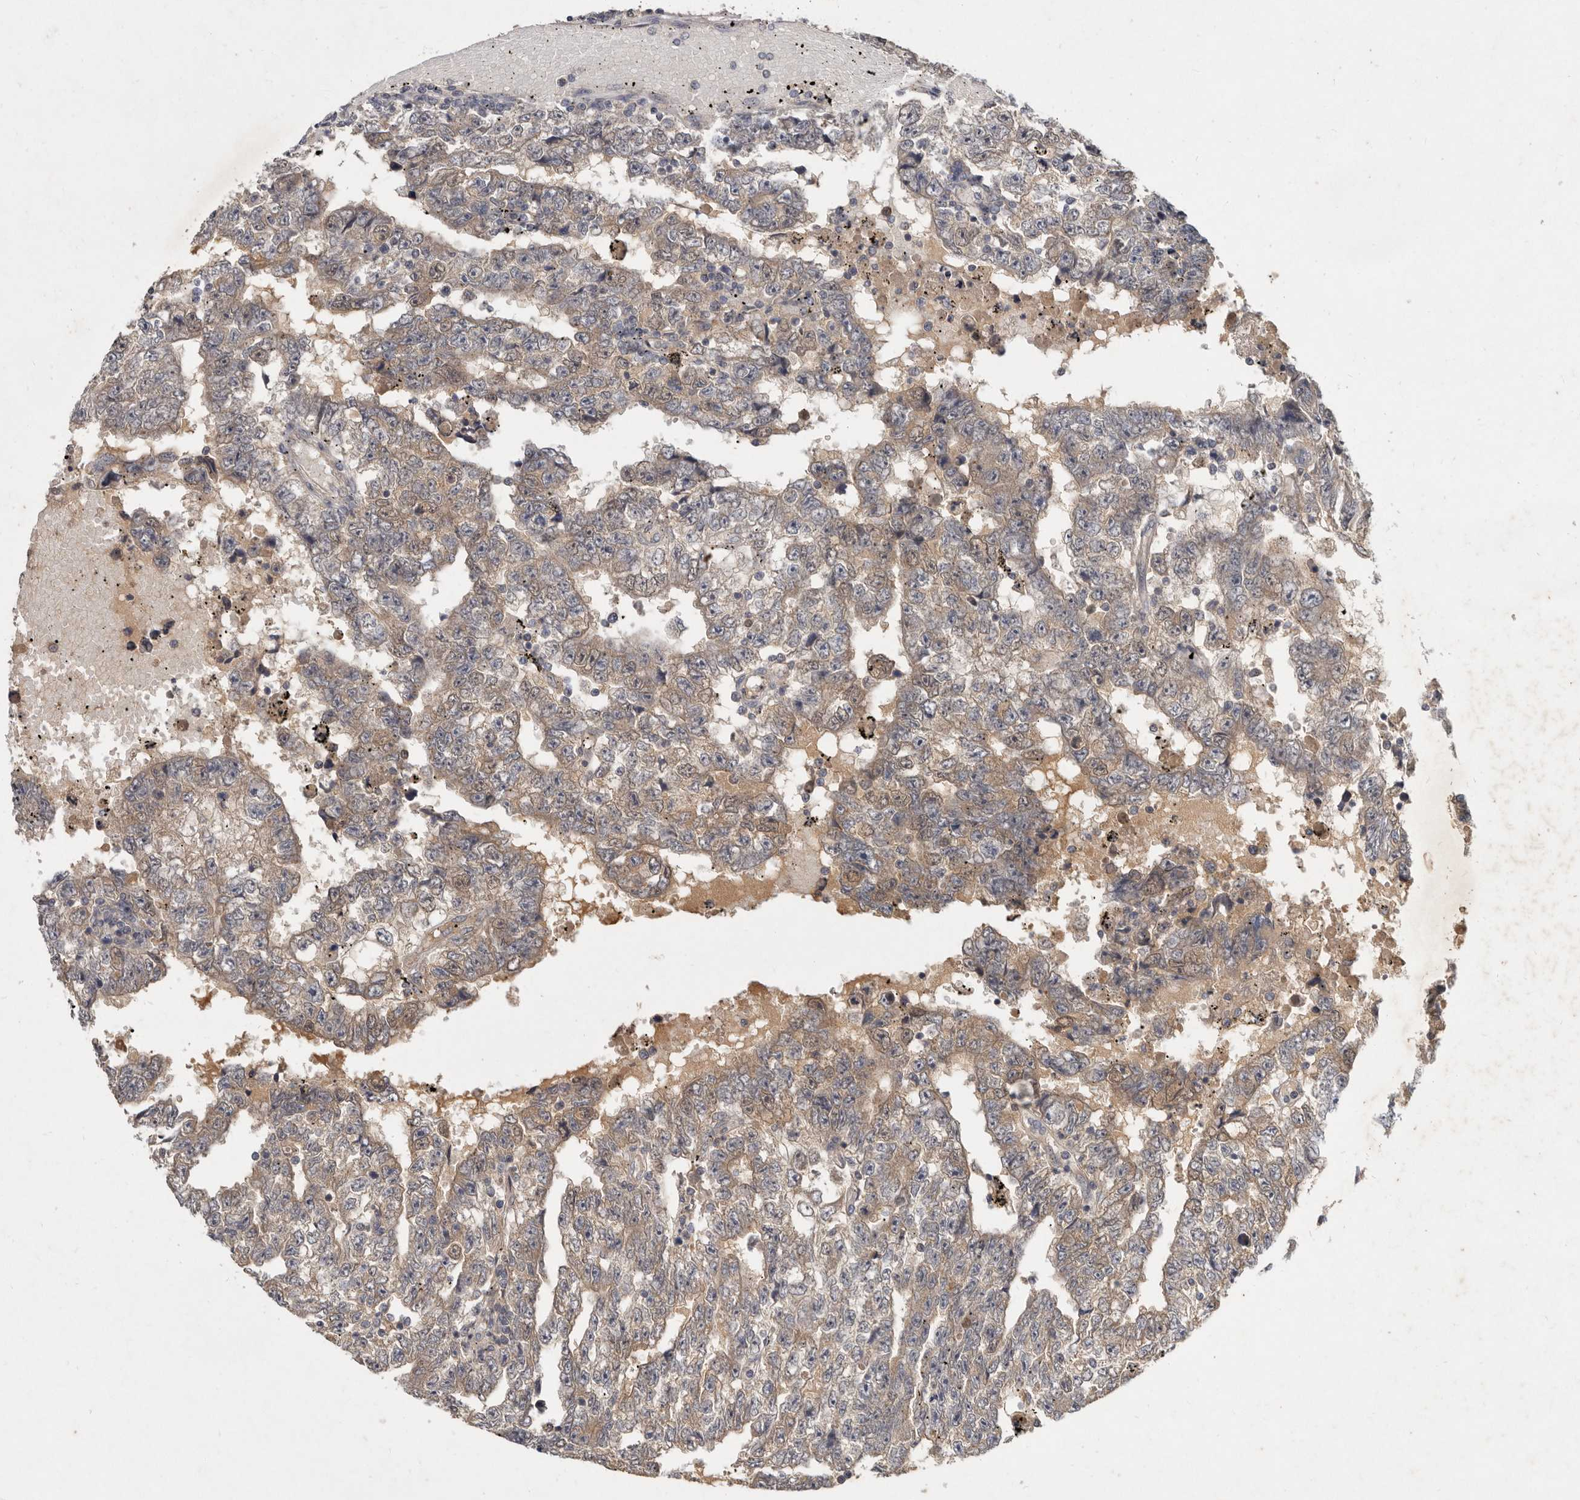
{"staining": {"intensity": "weak", "quantity": "<25%", "location": "cytoplasmic/membranous"}, "tissue": "testis cancer", "cell_type": "Tumor cells", "image_type": "cancer", "snomed": [{"axis": "morphology", "description": "Carcinoma, Embryonal, NOS"}, {"axis": "topography", "description": "Testis"}], "caption": "Immunohistochemistry of human testis cancer (embryonal carcinoma) demonstrates no expression in tumor cells.", "gene": "SLC22A1", "patient": {"sex": "male", "age": 25}}